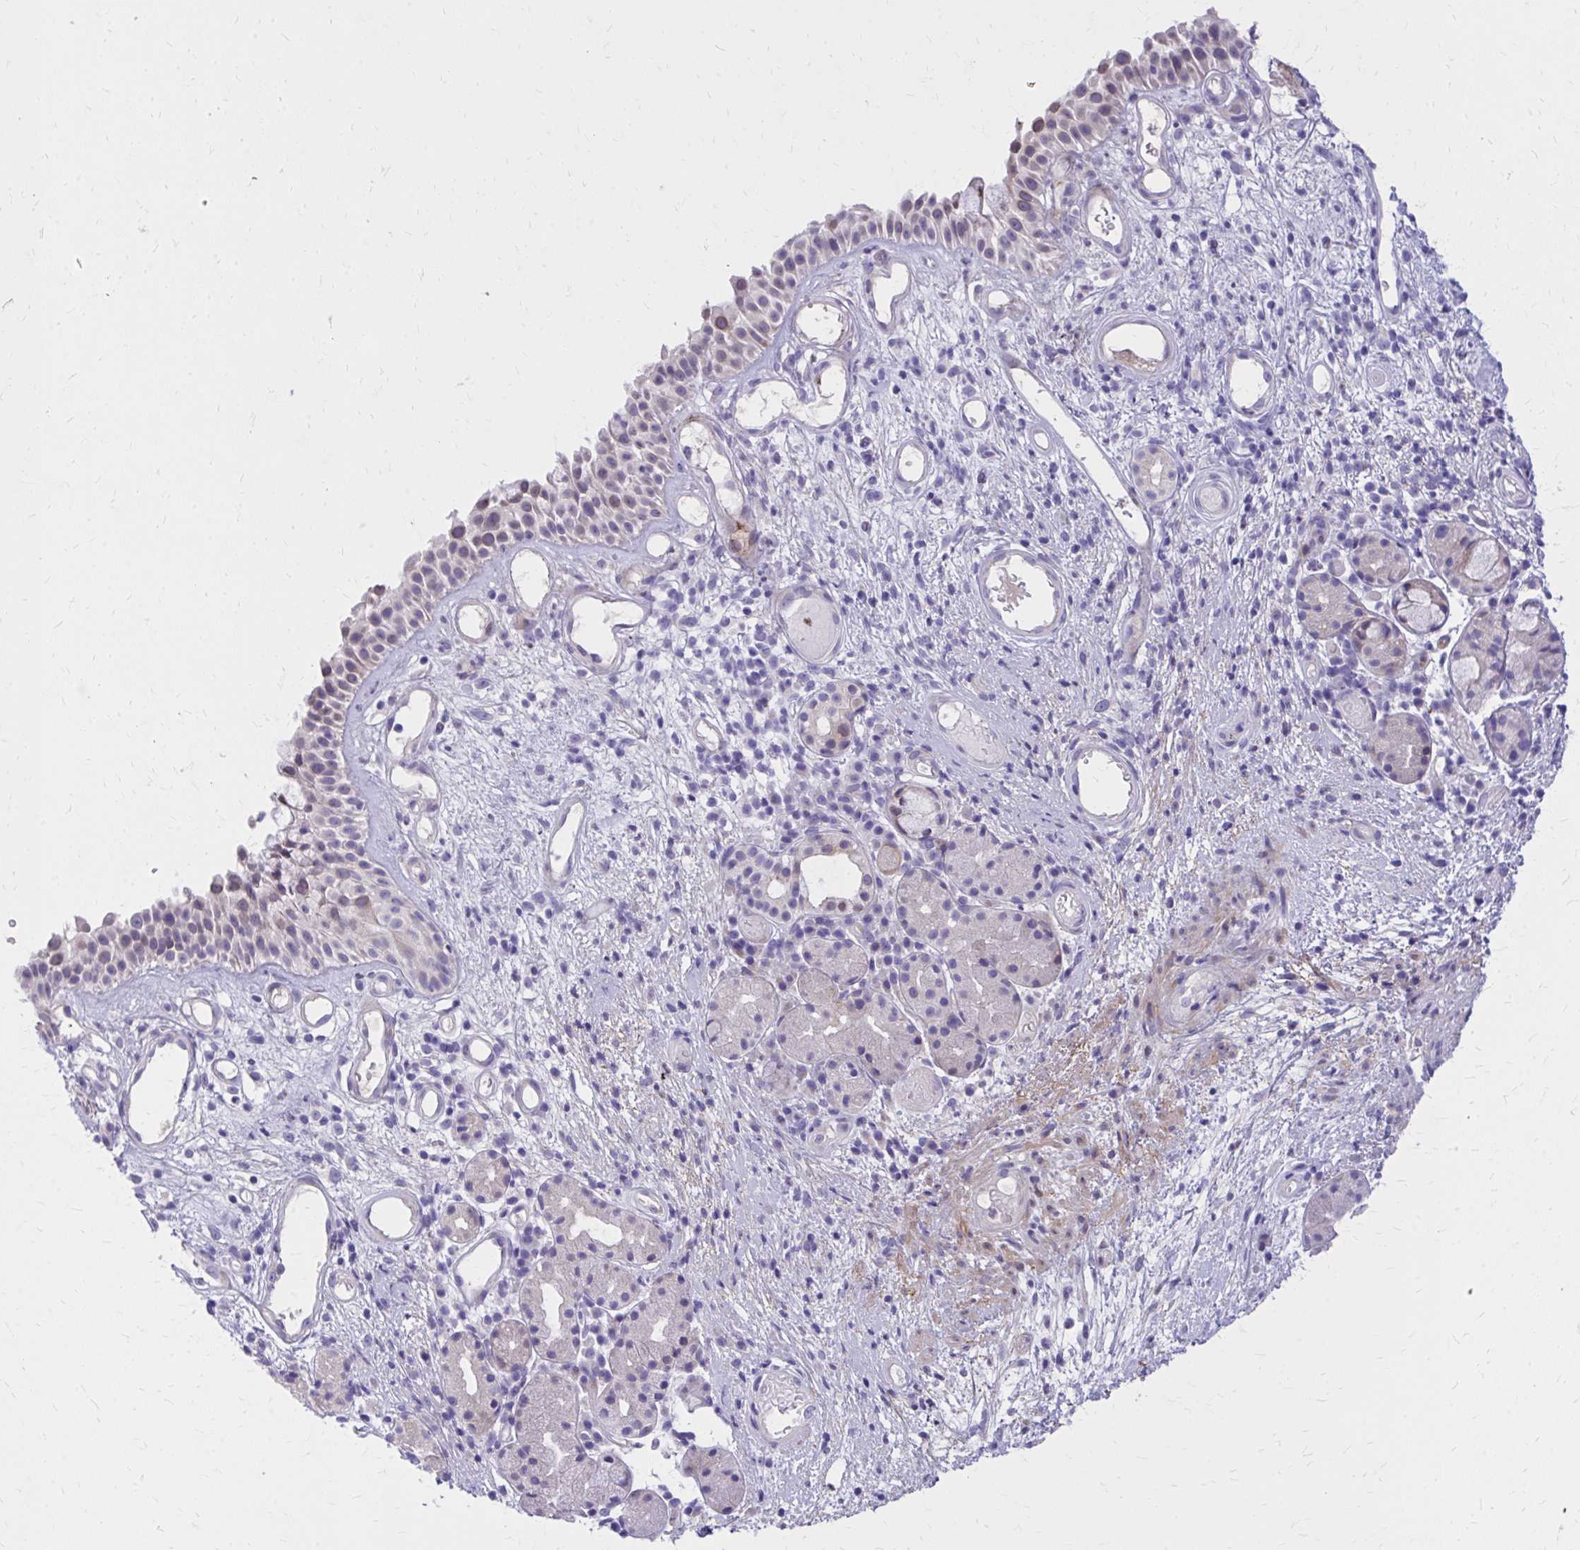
{"staining": {"intensity": "negative", "quantity": "none", "location": "none"}, "tissue": "nasopharynx", "cell_type": "Respiratory epithelial cells", "image_type": "normal", "snomed": [{"axis": "morphology", "description": "Normal tissue, NOS"}, {"axis": "morphology", "description": "Inflammation, NOS"}, {"axis": "topography", "description": "Nasopharynx"}], "caption": "Immunohistochemical staining of benign nasopharynx shows no significant positivity in respiratory epithelial cells. (DAB IHC with hematoxylin counter stain).", "gene": "ADAMTSL1", "patient": {"sex": "male", "age": 54}}